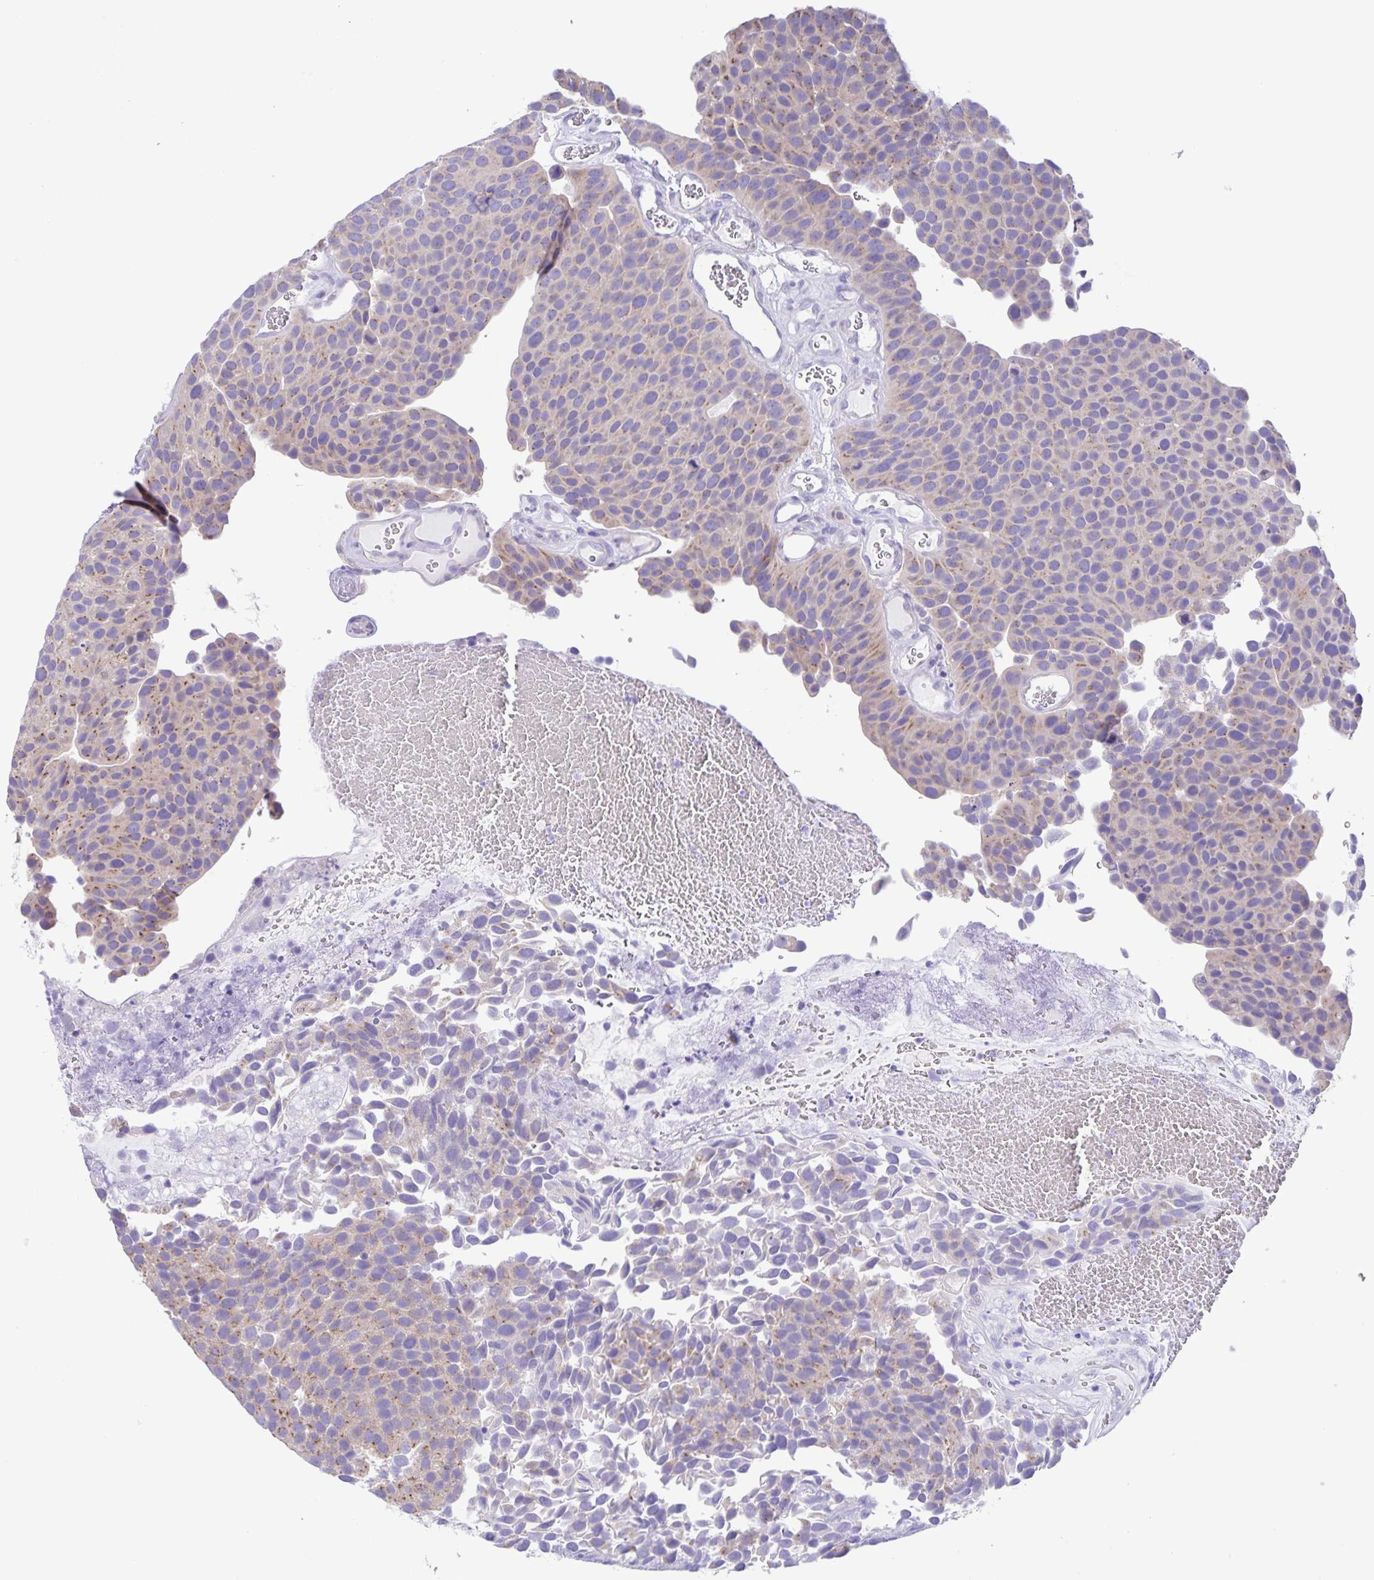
{"staining": {"intensity": "weak", "quantity": "25%-75%", "location": "cytoplasmic/membranous"}, "tissue": "urothelial cancer", "cell_type": "Tumor cells", "image_type": "cancer", "snomed": [{"axis": "morphology", "description": "Urothelial carcinoma, Low grade"}, {"axis": "topography", "description": "Urinary bladder"}], "caption": "Protein expression analysis of human low-grade urothelial carcinoma reveals weak cytoplasmic/membranous positivity in approximately 25%-75% of tumor cells.", "gene": "CAPSL", "patient": {"sex": "female", "age": 69}}